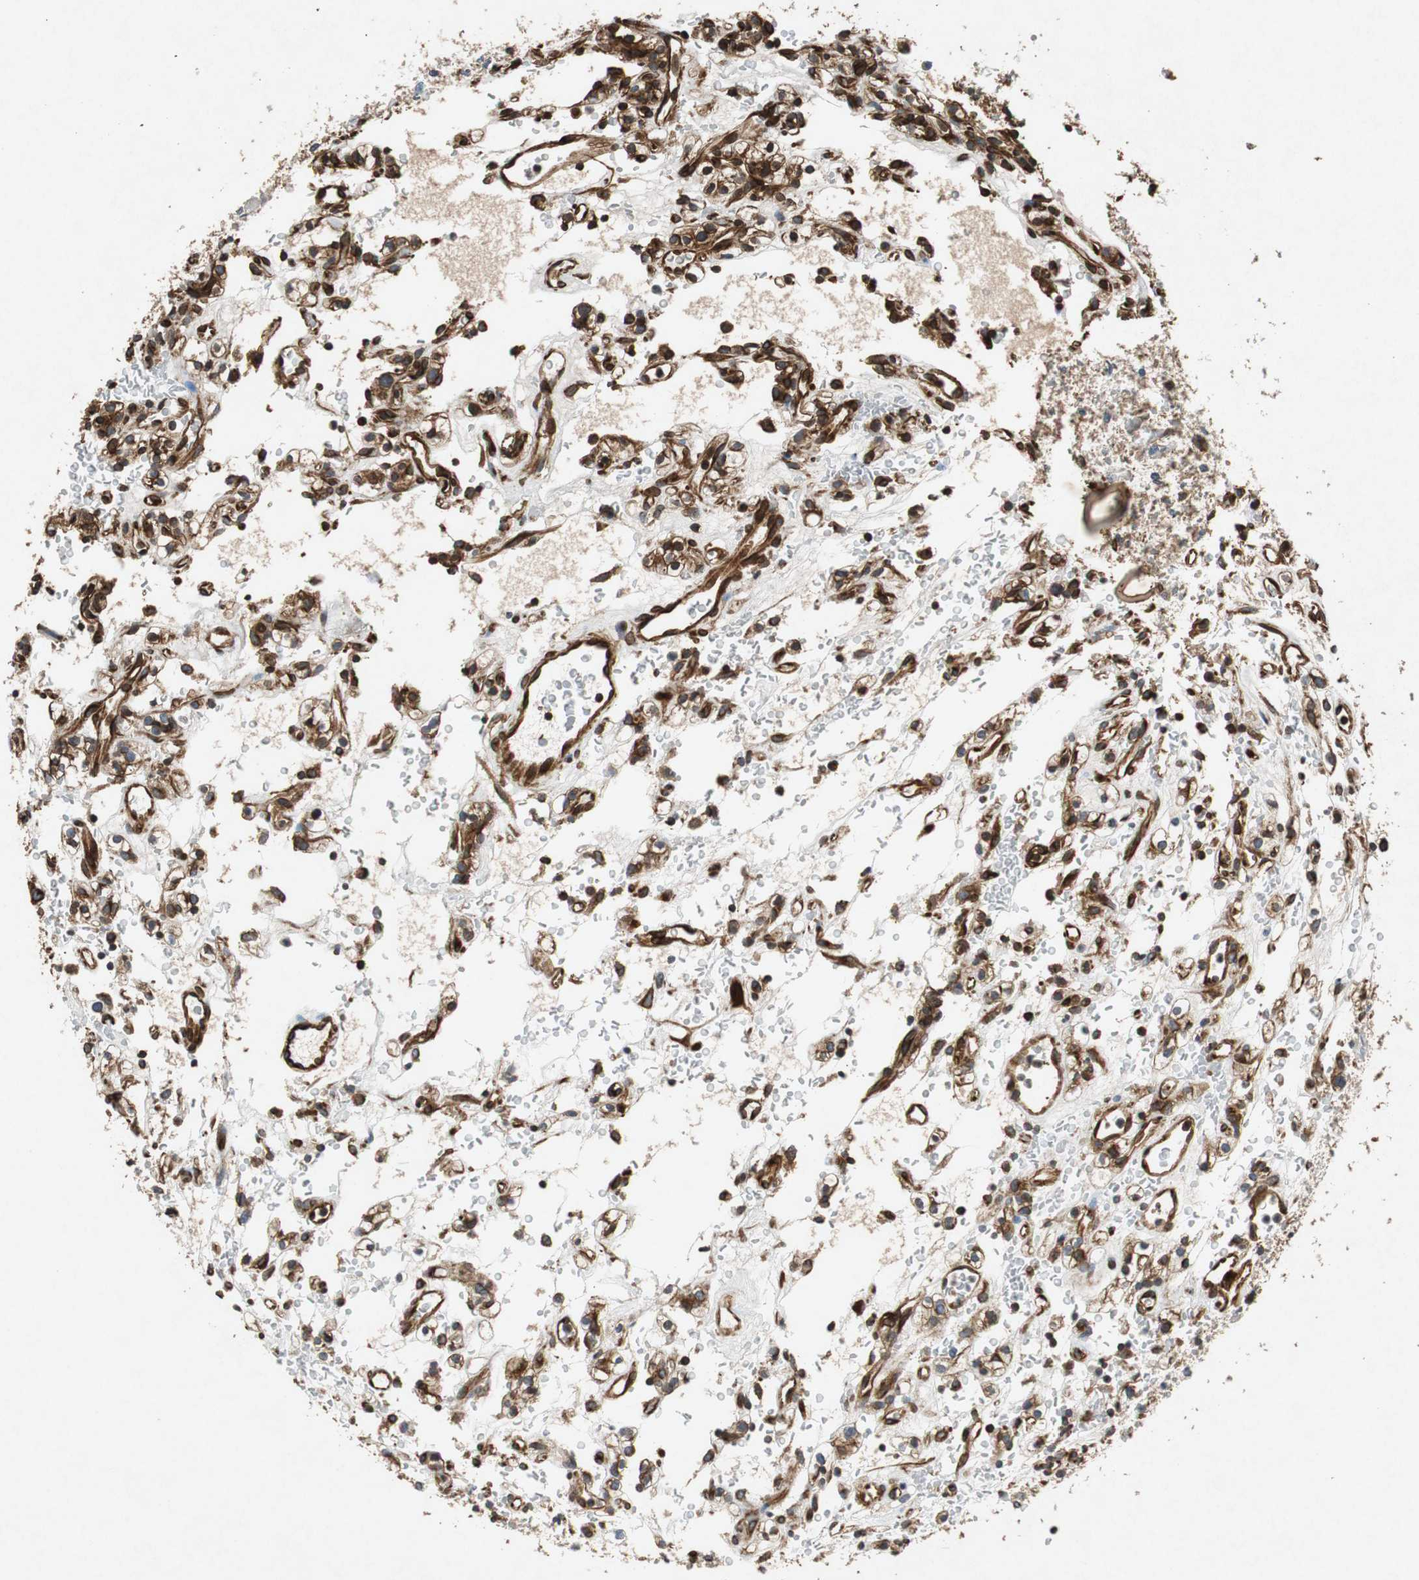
{"staining": {"intensity": "strong", "quantity": ">75%", "location": "cytoplasmic/membranous"}, "tissue": "renal cancer", "cell_type": "Tumor cells", "image_type": "cancer", "snomed": [{"axis": "morphology", "description": "Normal tissue, NOS"}, {"axis": "morphology", "description": "Adenocarcinoma, NOS"}, {"axis": "topography", "description": "Kidney"}], "caption": "Immunohistochemical staining of human renal cancer displays high levels of strong cytoplasmic/membranous expression in about >75% of tumor cells.", "gene": "TUBA4A", "patient": {"sex": "female", "age": 72}}